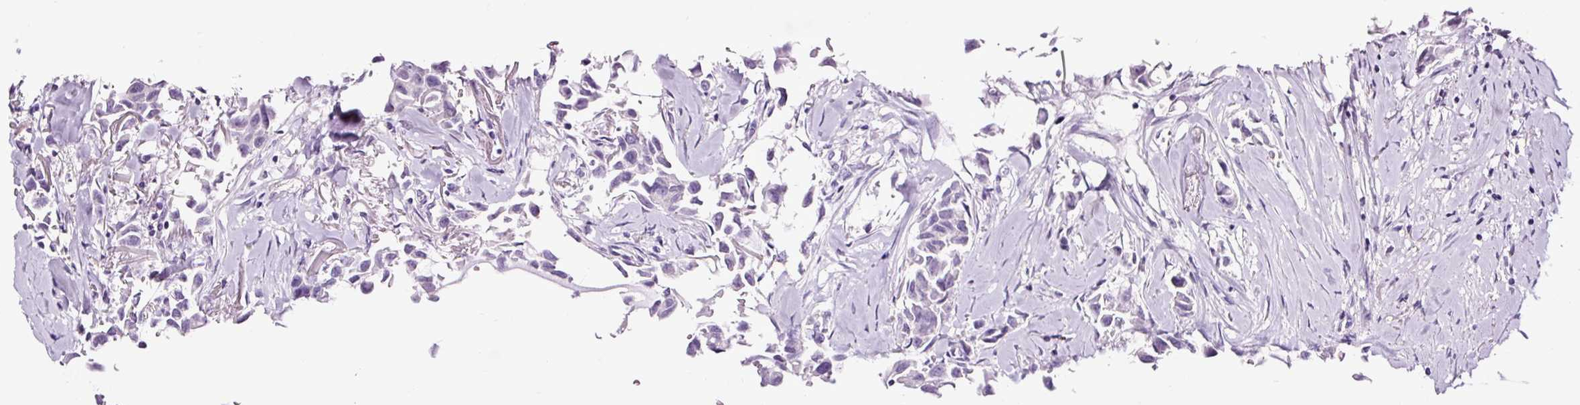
{"staining": {"intensity": "negative", "quantity": "none", "location": "none"}, "tissue": "breast cancer", "cell_type": "Tumor cells", "image_type": "cancer", "snomed": [{"axis": "morphology", "description": "Duct carcinoma"}, {"axis": "topography", "description": "Breast"}], "caption": "Tumor cells show no significant positivity in breast cancer.", "gene": "SLC7A8", "patient": {"sex": "female", "age": 80}}